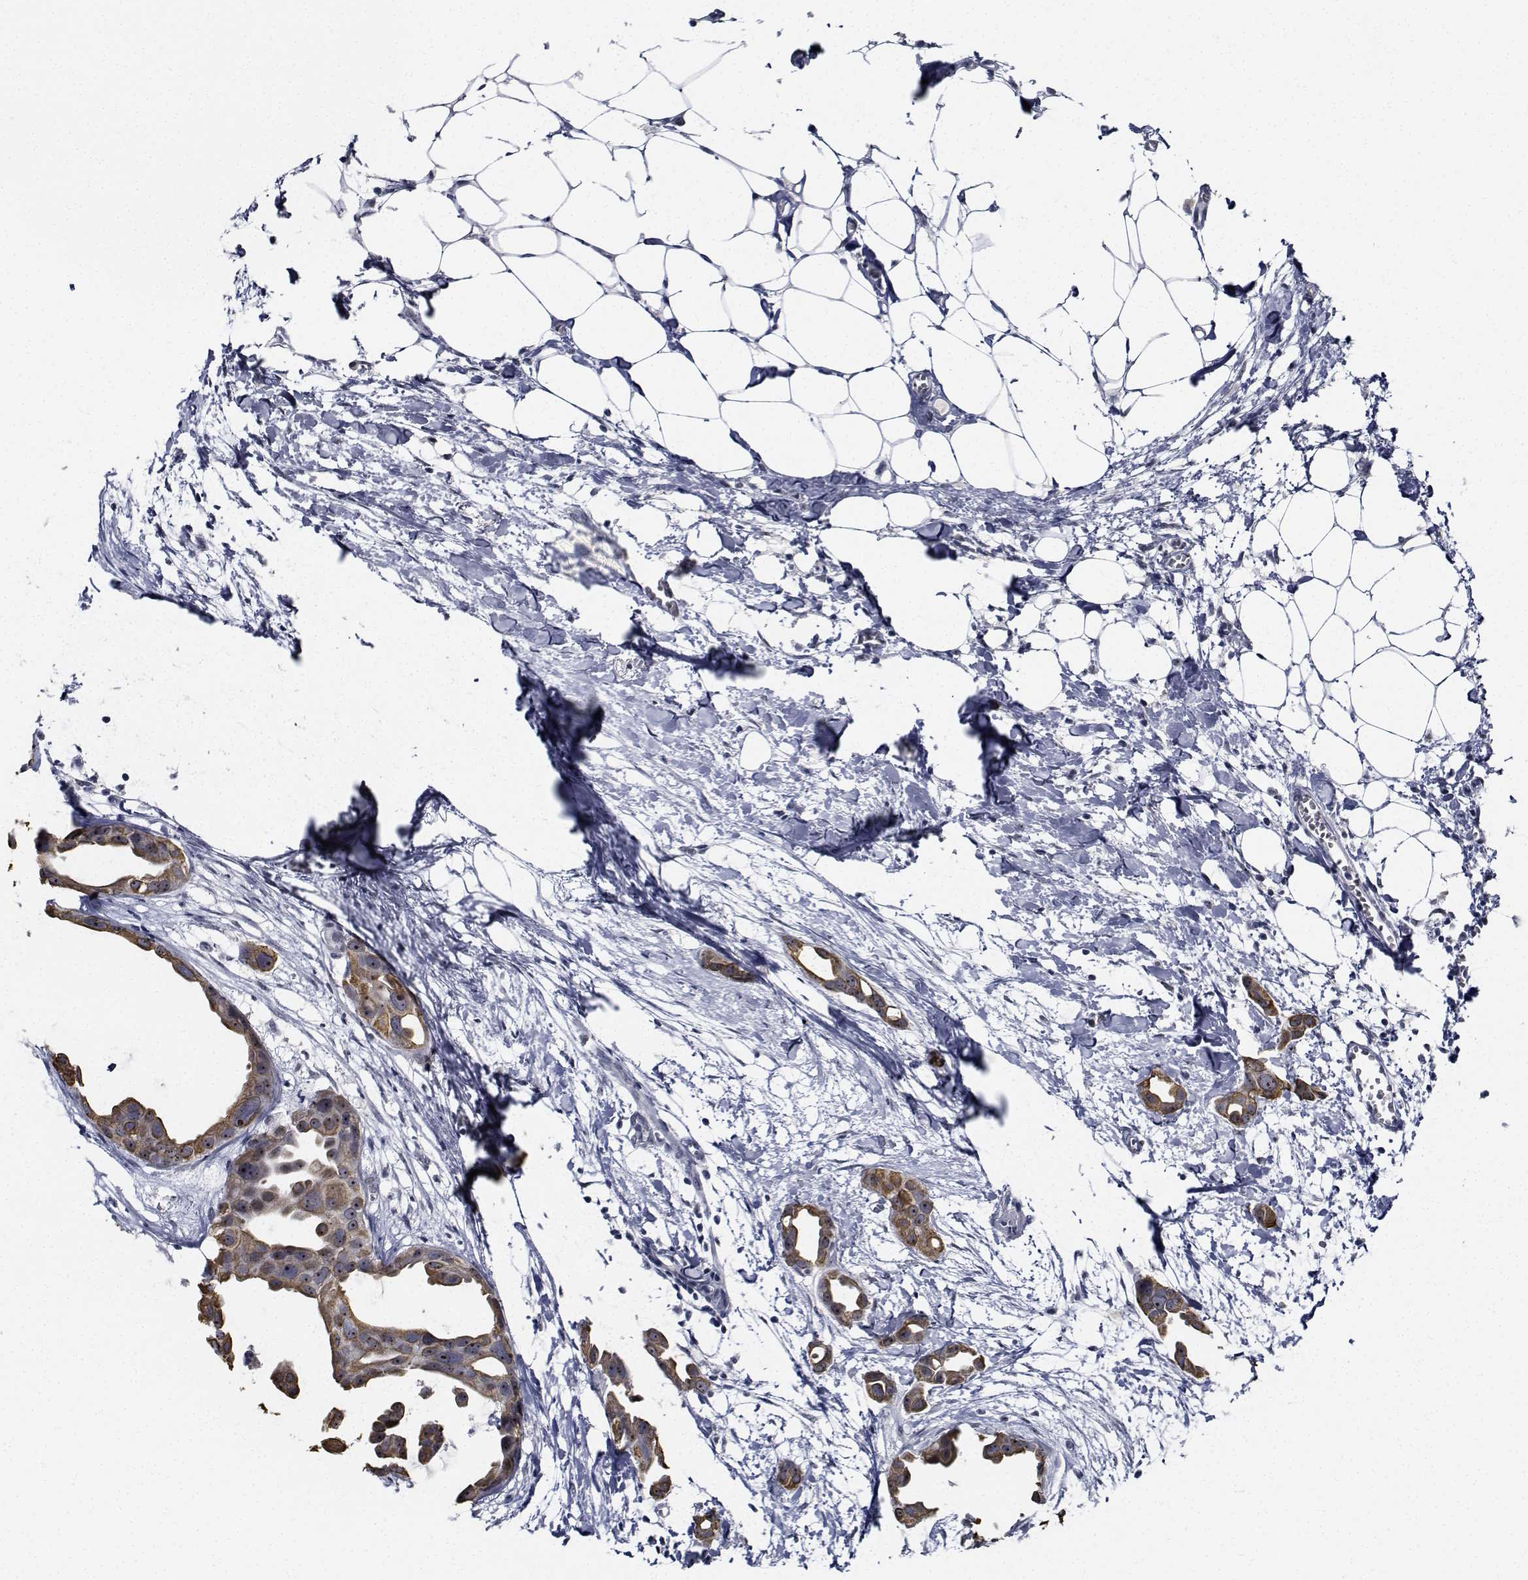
{"staining": {"intensity": "weak", "quantity": "25%-75%", "location": "cytoplasmic/membranous"}, "tissue": "breast cancer", "cell_type": "Tumor cells", "image_type": "cancer", "snomed": [{"axis": "morphology", "description": "Duct carcinoma"}, {"axis": "topography", "description": "Breast"}], "caption": "Immunohistochemical staining of human breast cancer displays low levels of weak cytoplasmic/membranous protein positivity in approximately 25%-75% of tumor cells. Immunohistochemistry stains the protein of interest in brown and the nuclei are stained blue.", "gene": "NVL", "patient": {"sex": "female", "age": 38}}